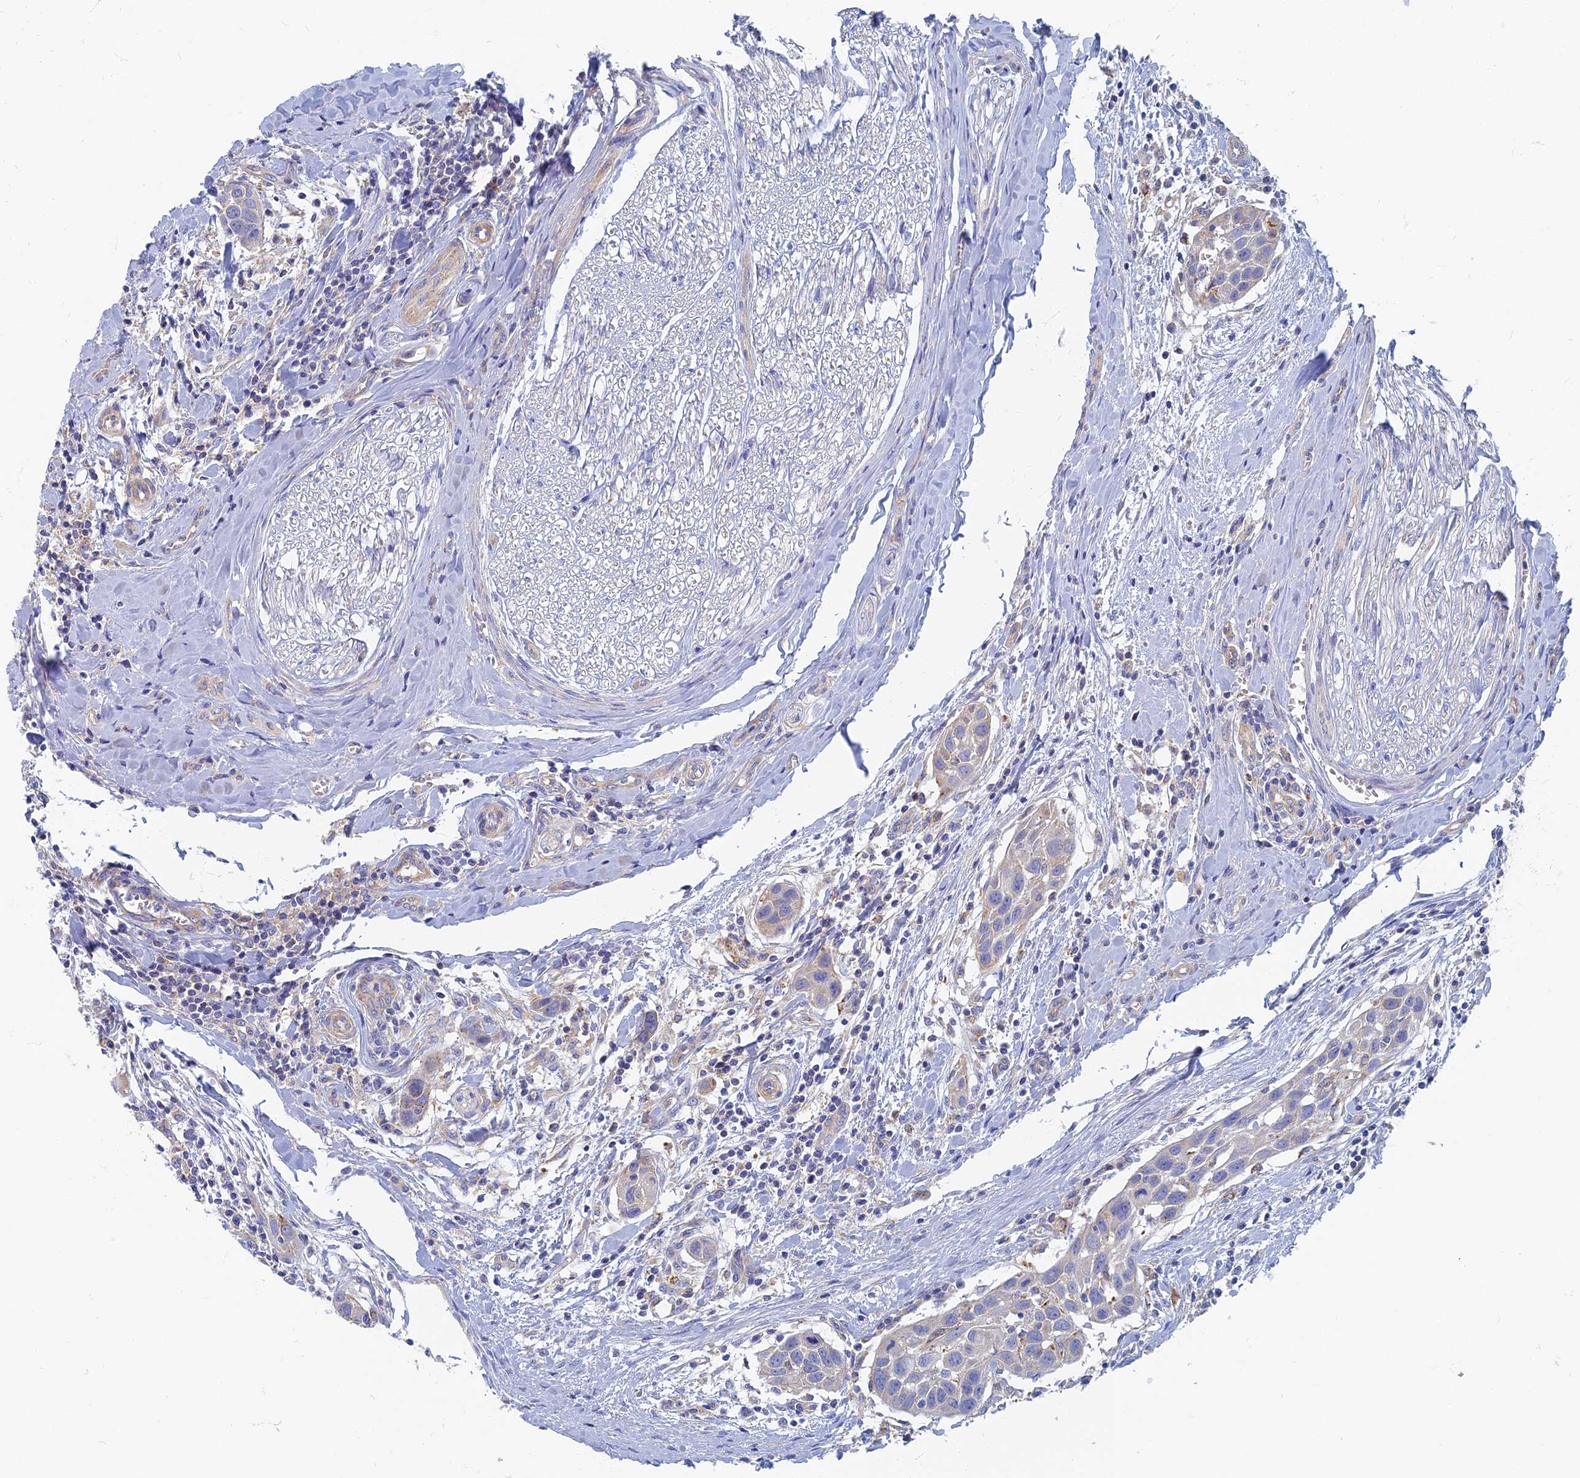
{"staining": {"intensity": "strong", "quantity": "<25%", "location": "cytoplasmic/membranous"}, "tissue": "head and neck cancer", "cell_type": "Tumor cells", "image_type": "cancer", "snomed": [{"axis": "morphology", "description": "Squamous cell carcinoma, NOS"}, {"axis": "topography", "description": "Oral tissue"}, {"axis": "topography", "description": "Head-Neck"}], "caption": "This histopathology image displays IHC staining of human head and neck cancer (squamous cell carcinoma), with medium strong cytoplasmic/membranous positivity in about <25% of tumor cells.", "gene": "TMEM44", "patient": {"sex": "female", "age": 50}}